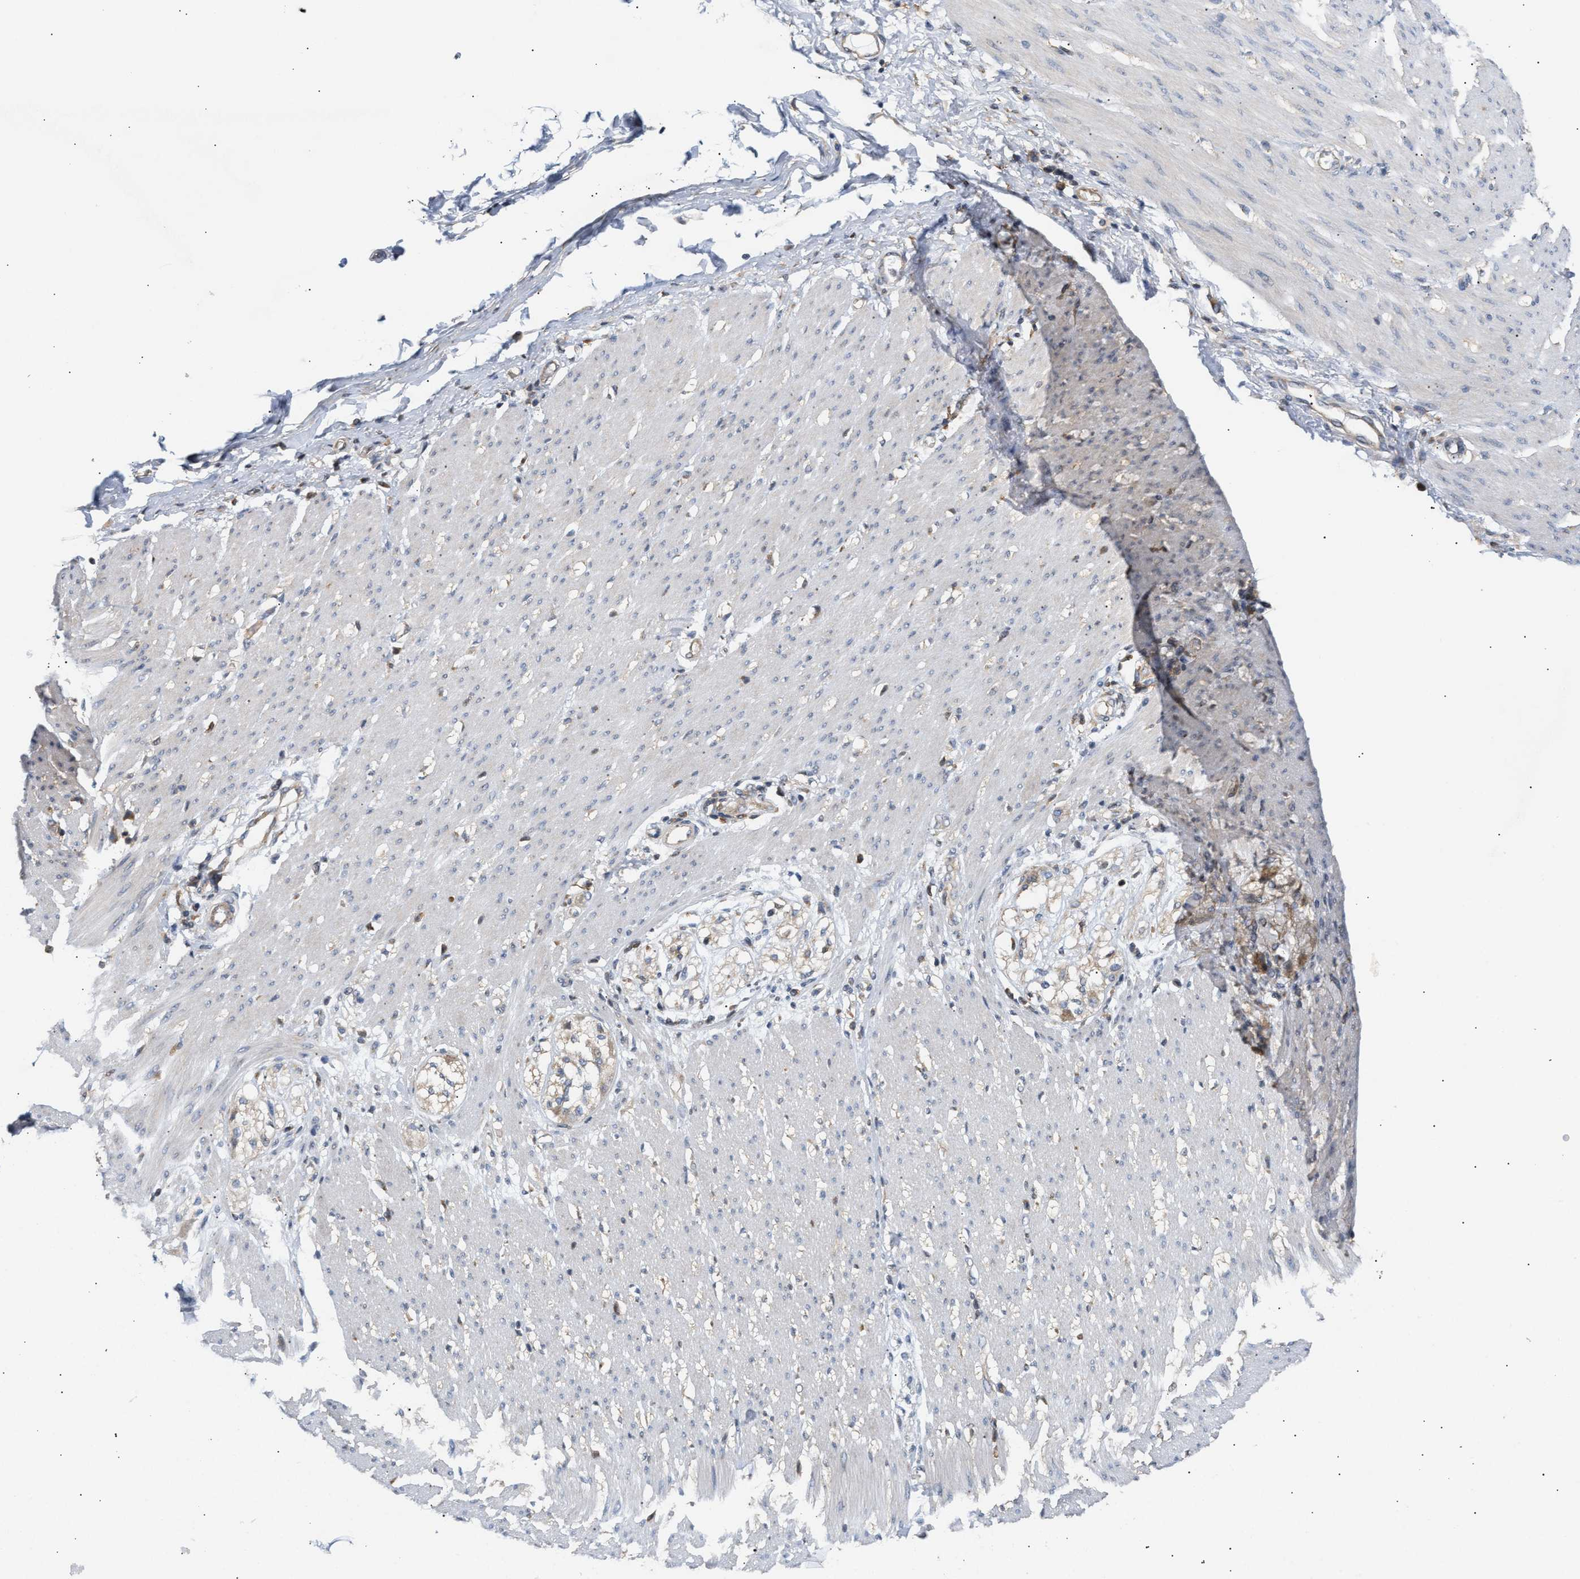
{"staining": {"intensity": "weak", "quantity": "25%-75%", "location": "cytoplasmic/membranous"}, "tissue": "adipose tissue", "cell_type": "Adipocytes", "image_type": "normal", "snomed": [{"axis": "morphology", "description": "Normal tissue, NOS"}, {"axis": "morphology", "description": "Adenocarcinoma, NOS"}, {"axis": "topography", "description": "Colon"}, {"axis": "topography", "description": "Peripheral nerve tissue"}], "caption": "Brown immunohistochemical staining in benign adipose tissue demonstrates weak cytoplasmic/membranous expression in about 25%-75% of adipocytes. The protein is shown in brown color, while the nuclei are stained blue.", "gene": "DBNL", "patient": {"sex": "male", "age": 14}}